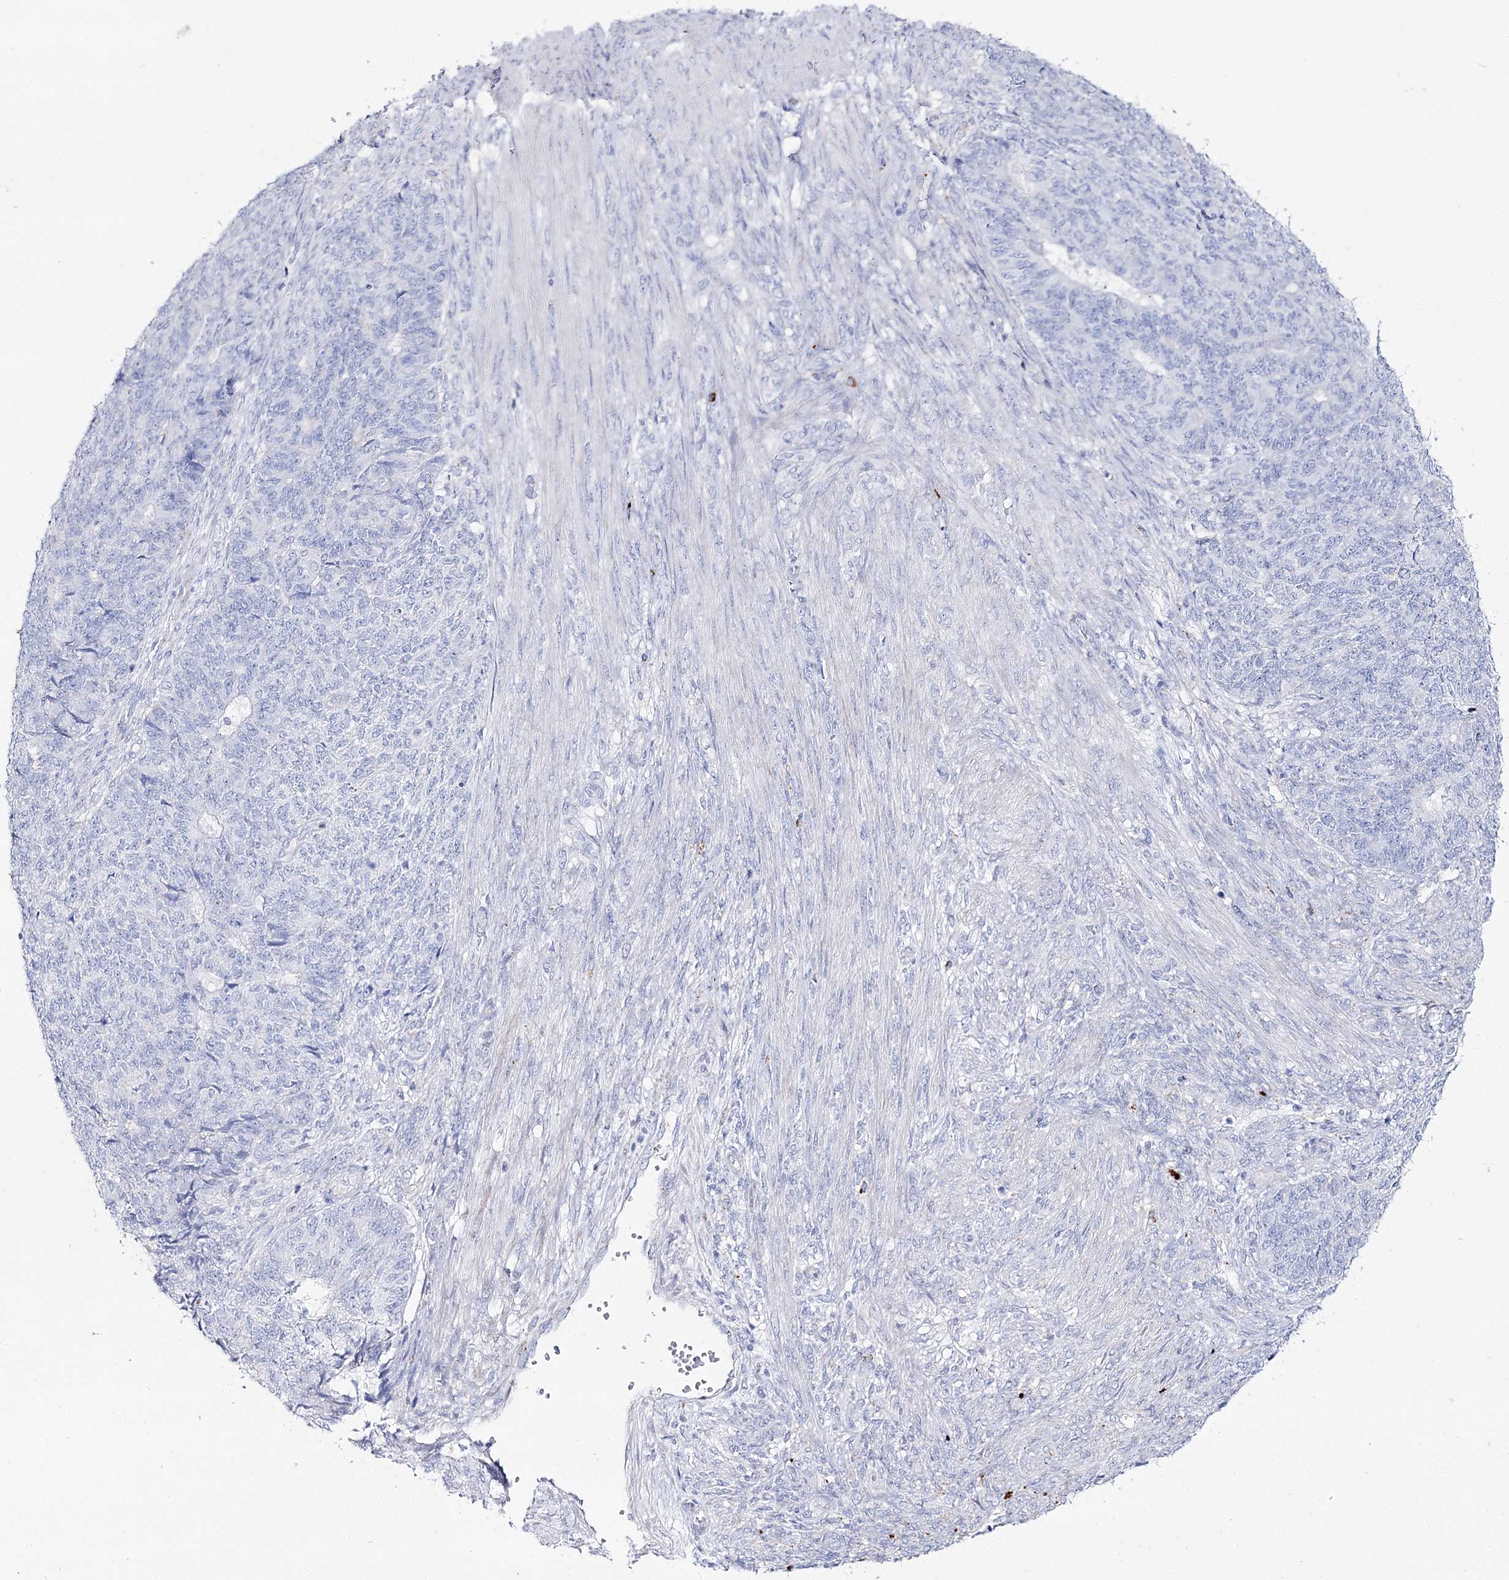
{"staining": {"intensity": "negative", "quantity": "none", "location": "none"}, "tissue": "endometrial cancer", "cell_type": "Tumor cells", "image_type": "cancer", "snomed": [{"axis": "morphology", "description": "Adenocarcinoma, NOS"}, {"axis": "topography", "description": "Endometrium"}], "caption": "Immunohistochemical staining of human endometrial cancer exhibits no significant expression in tumor cells.", "gene": "SLC3A1", "patient": {"sex": "female", "age": 32}}